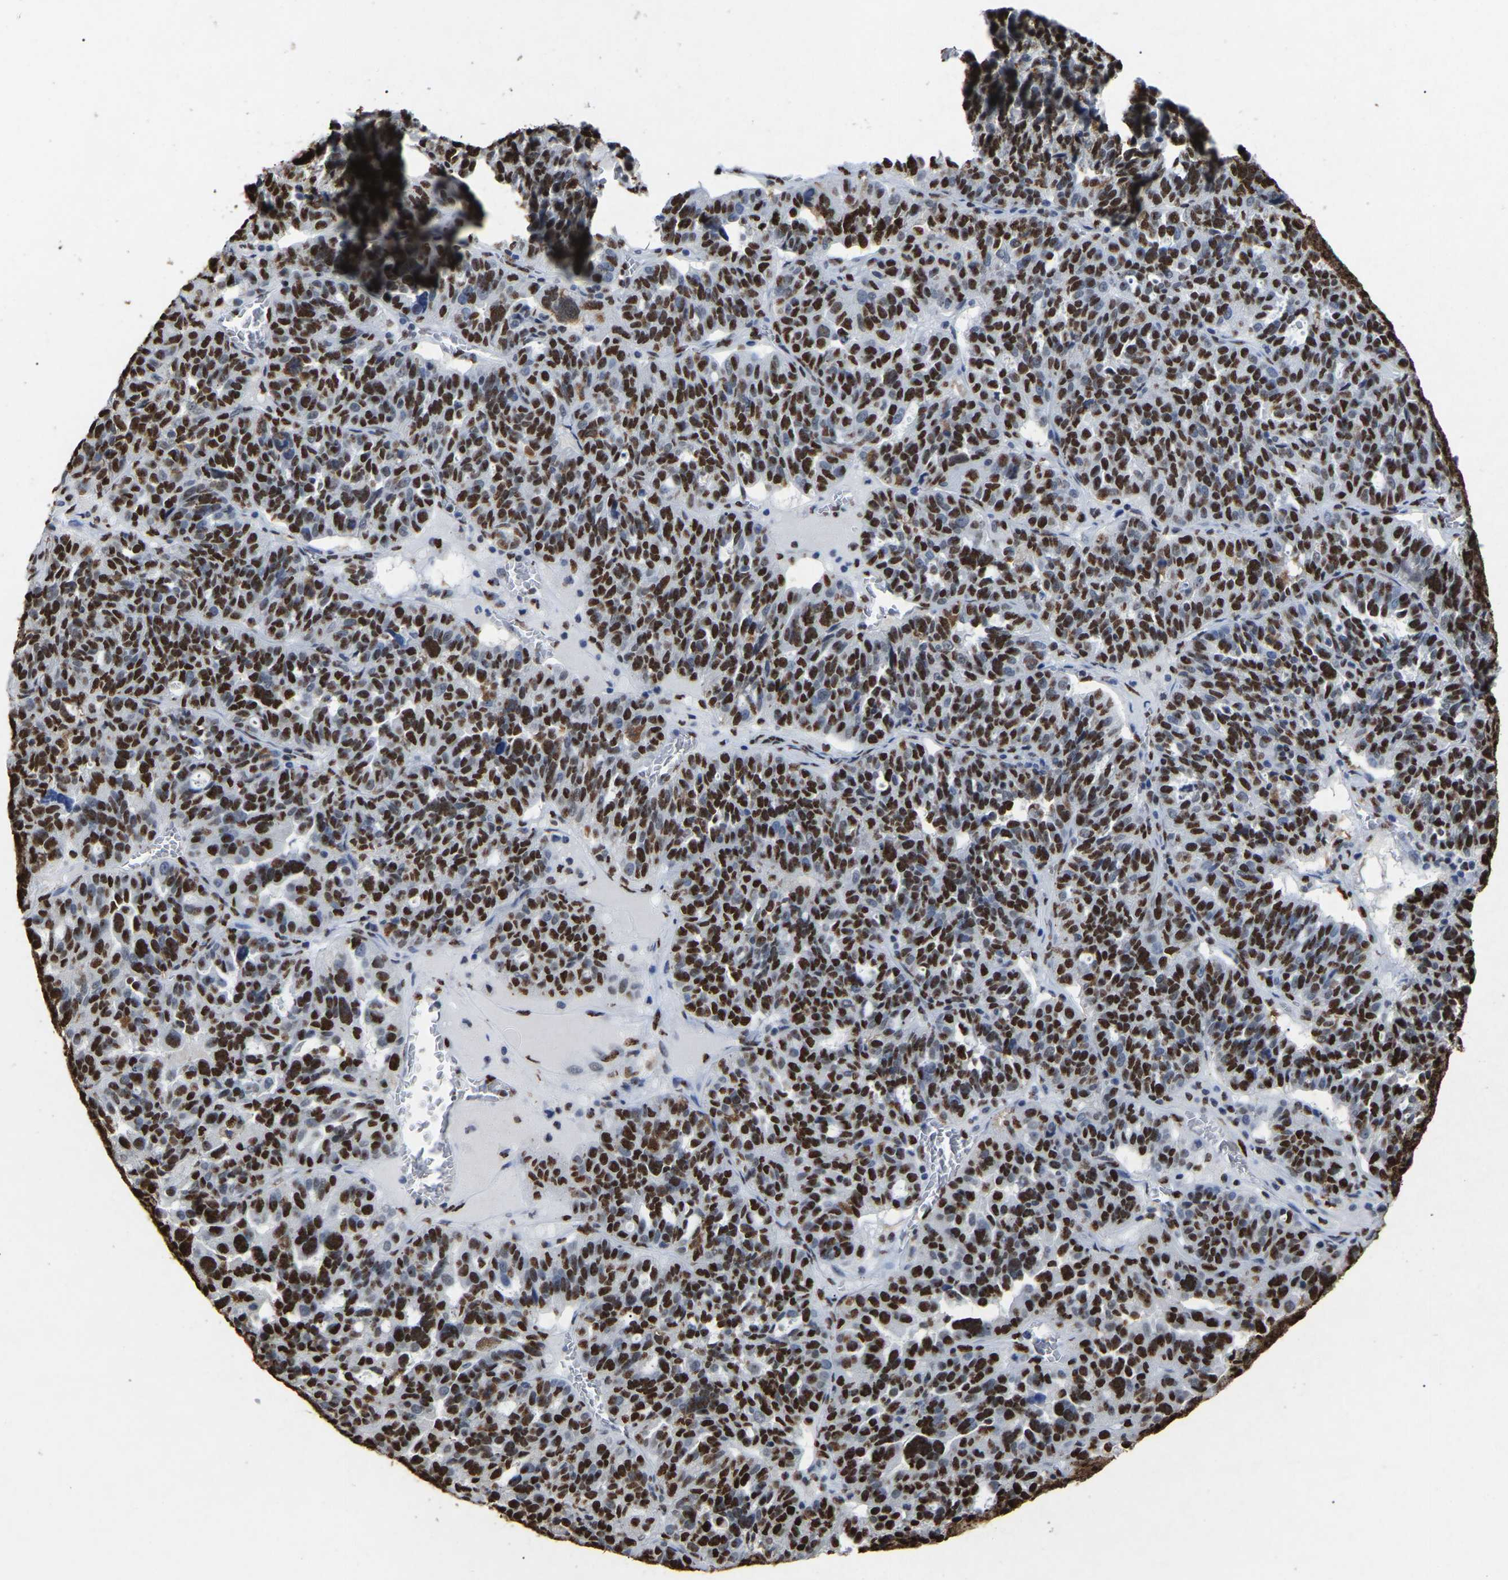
{"staining": {"intensity": "strong", "quantity": ">75%", "location": "nuclear"}, "tissue": "ovarian cancer", "cell_type": "Tumor cells", "image_type": "cancer", "snomed": [{"axis": "morphology", "description": "Cystadenocarcinoma, serous, NOS"}, {"axis": "topography", "description": "Ovary"}], "caption": "Tumor cells show high levels of strong nuclear staining in approximately >75% of cells in serous cystadenocarcinoma (ovarian).", "gene": "RBL2", "patient": {"sex": "female", "age": 59}}